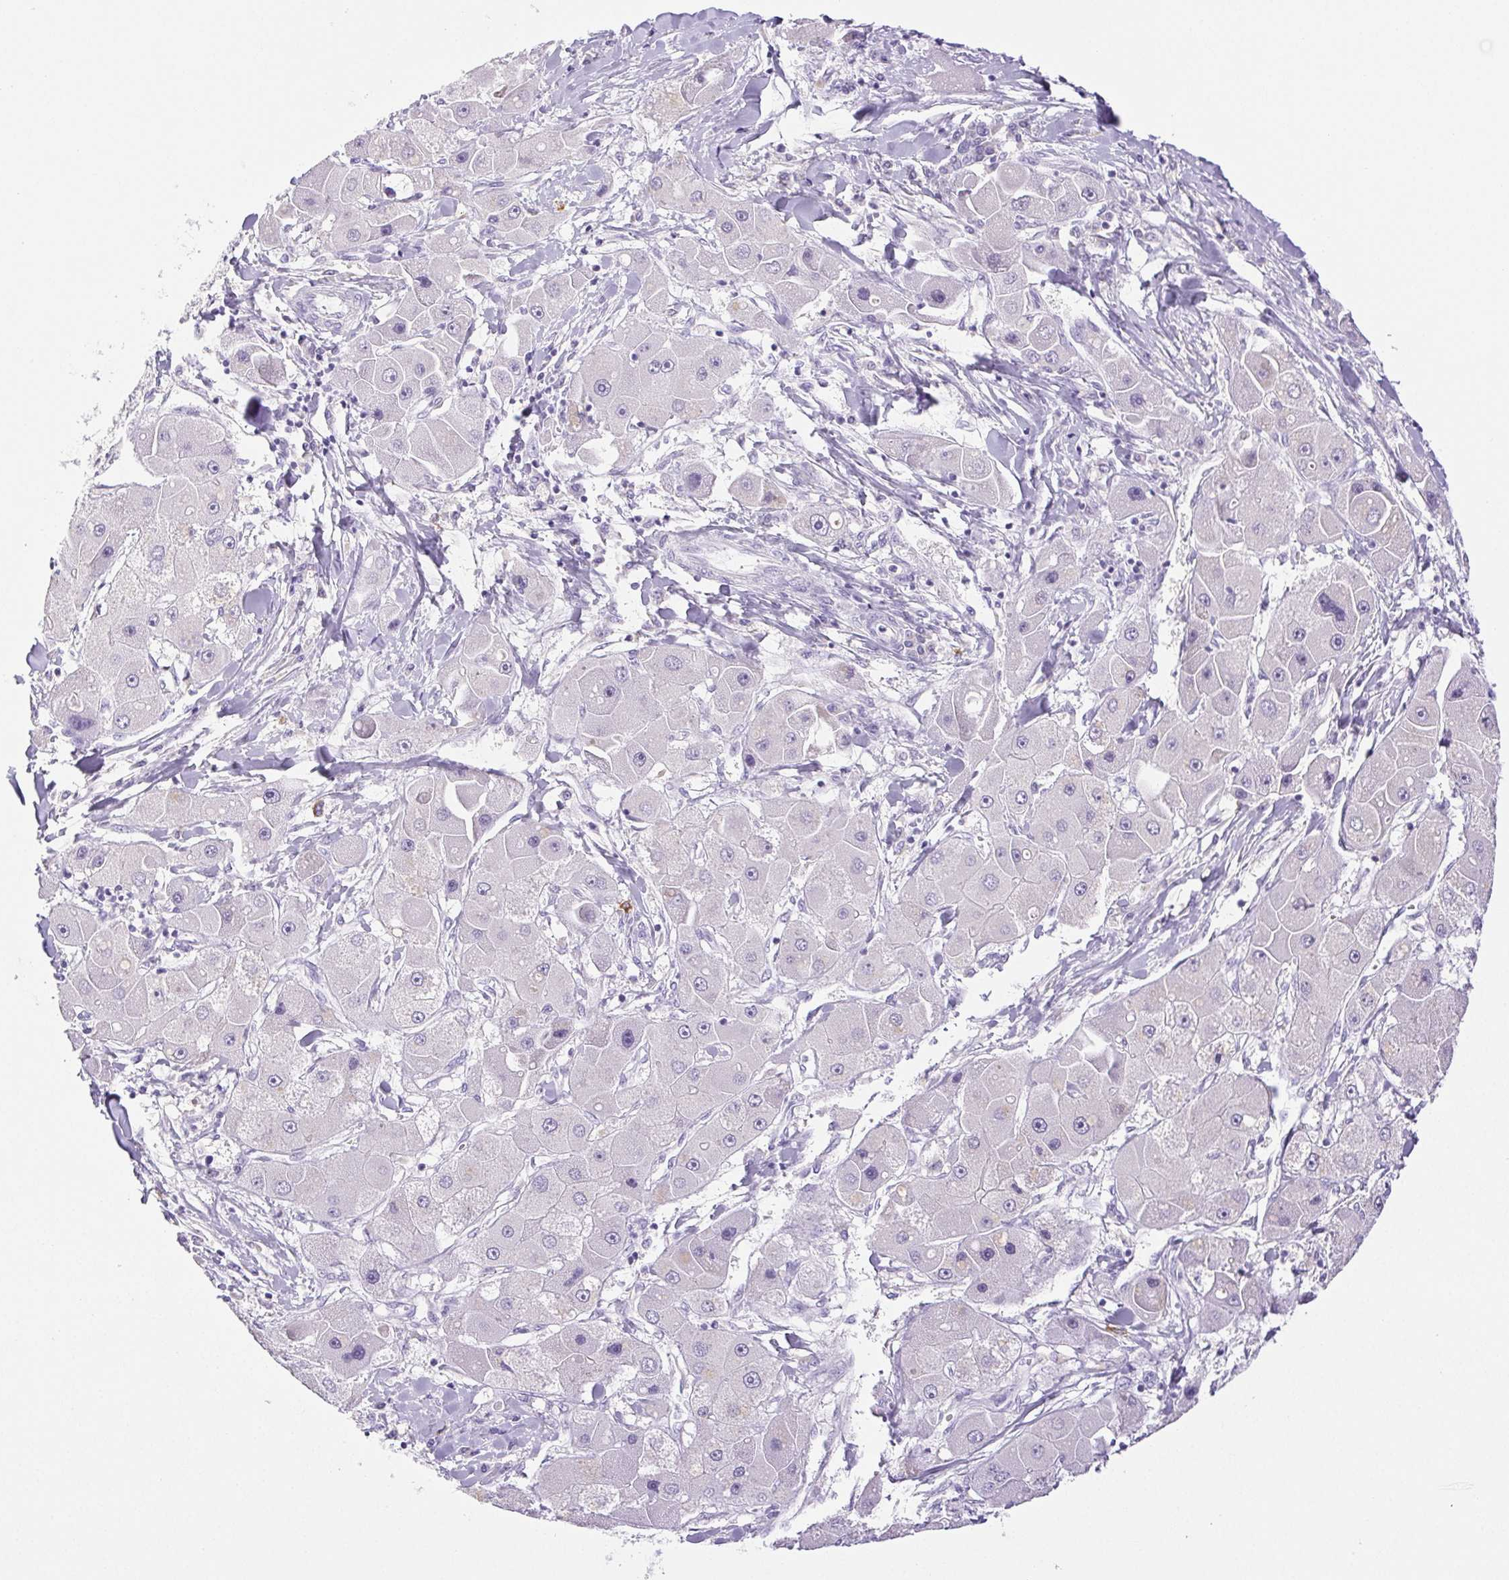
{"staining": {"intensity": "negative", "quantity": "none", "location": "none"}, "tissue": "liver cancer", "cell_type": "Tumor cells", "image_type": "cancer", "snomed": [{"axis": "morphology", "description": "Carcinoma, Hepatocellular, NOS"}, {"axis": "topography", "description": "Liver"}], "caption": "IHC histopathology image of neoplastic tissue: liver cancer (hepatocellular carcinoma) stained with DAB (3,3'-diaminobenzidine) demonstrates no significant protein staining in tumor cells.", "gene": "PAPPA2", "patient": {"sex": "male", "age": 24}}